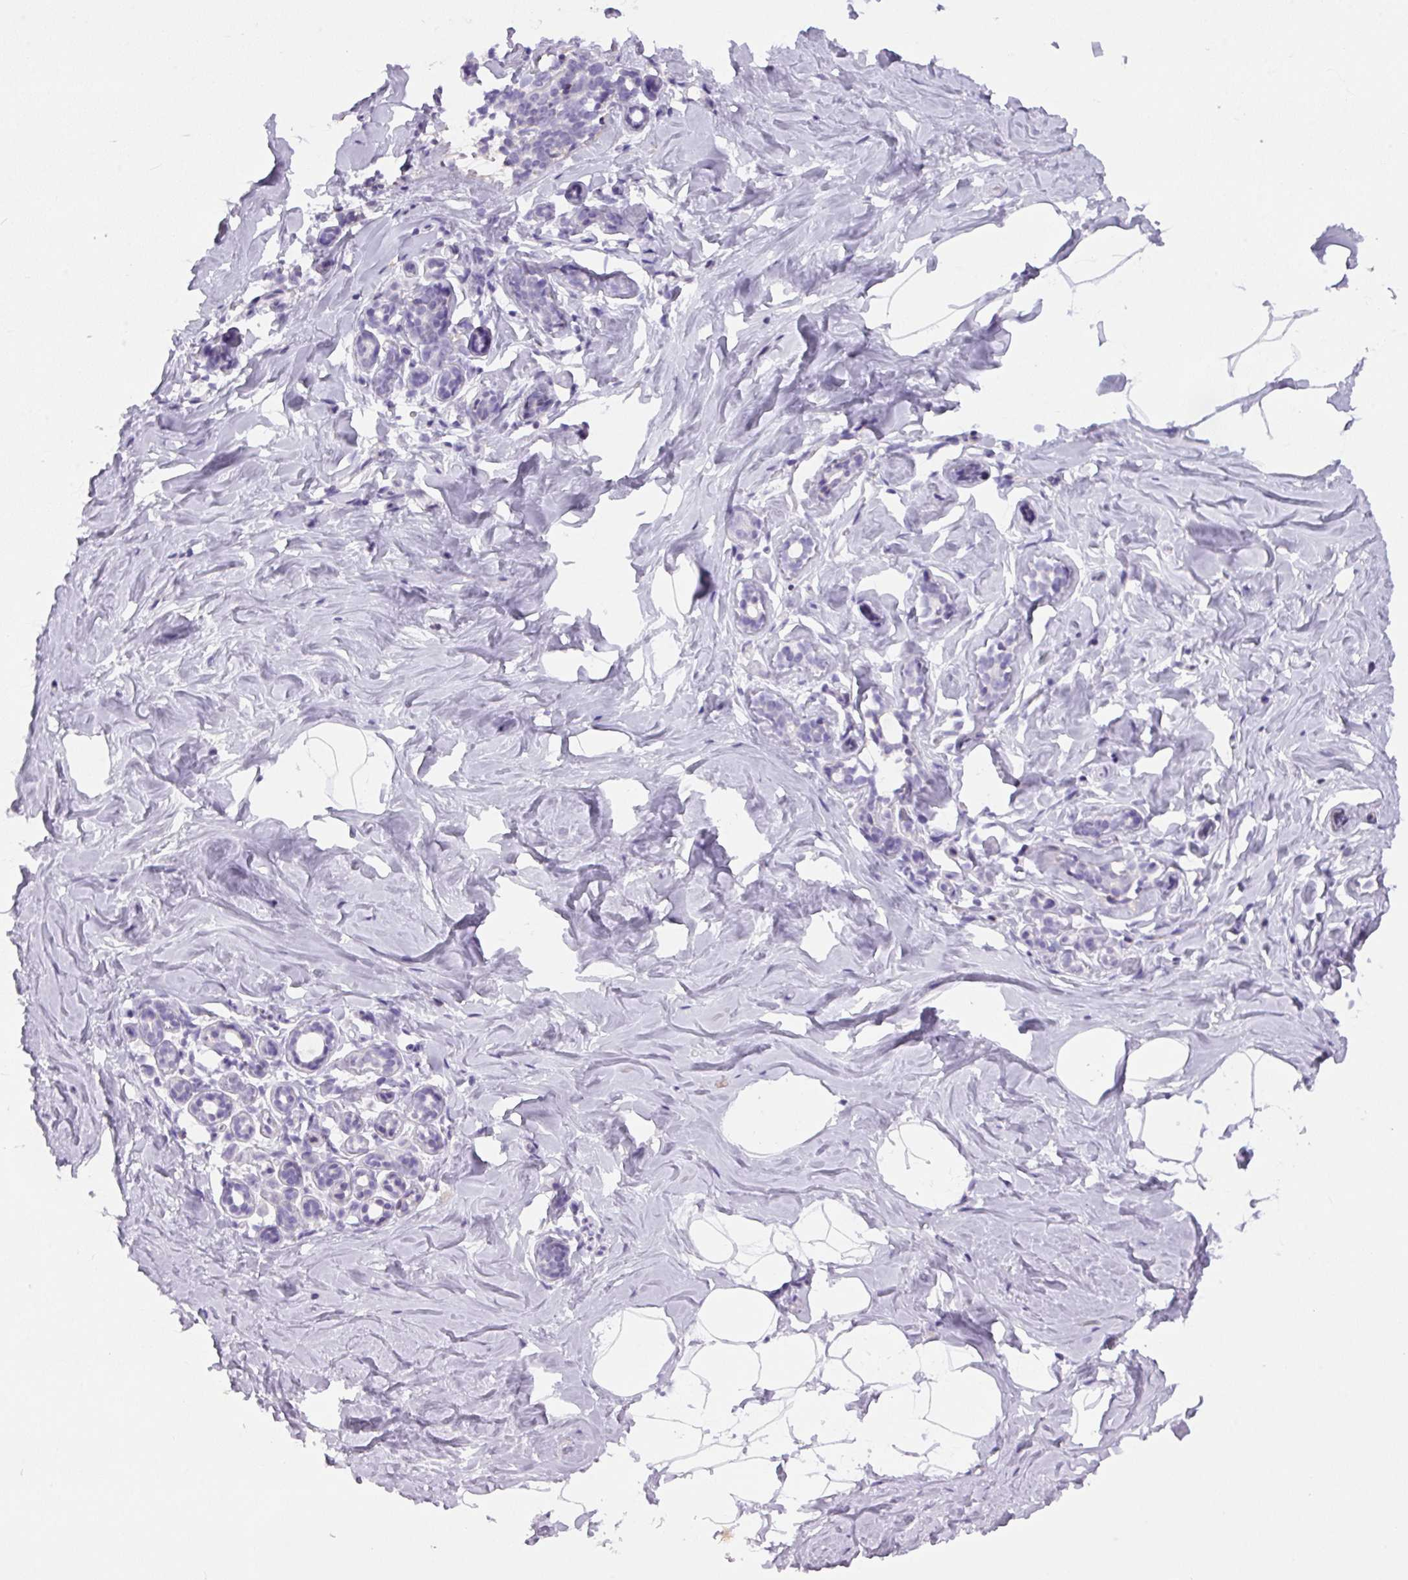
{"staining": {"intensity": "negative", "quantity": "none", "location": "none"}, "tissue": "breast", "cell_type": "Adipocytes", "image_type": "normal", "snomed": [{"axis": "morphology", "description": "Normal tissue, NOS"}, {"axis": "topography", "description": "Breast"}], "caption": "This is an immunohistochemistry (IHC) histopathology image of unremarkable human breast. There is no staining in adipocytes.", "gene": "S100A2", "patient": {"sex": "female", "age": 32}}